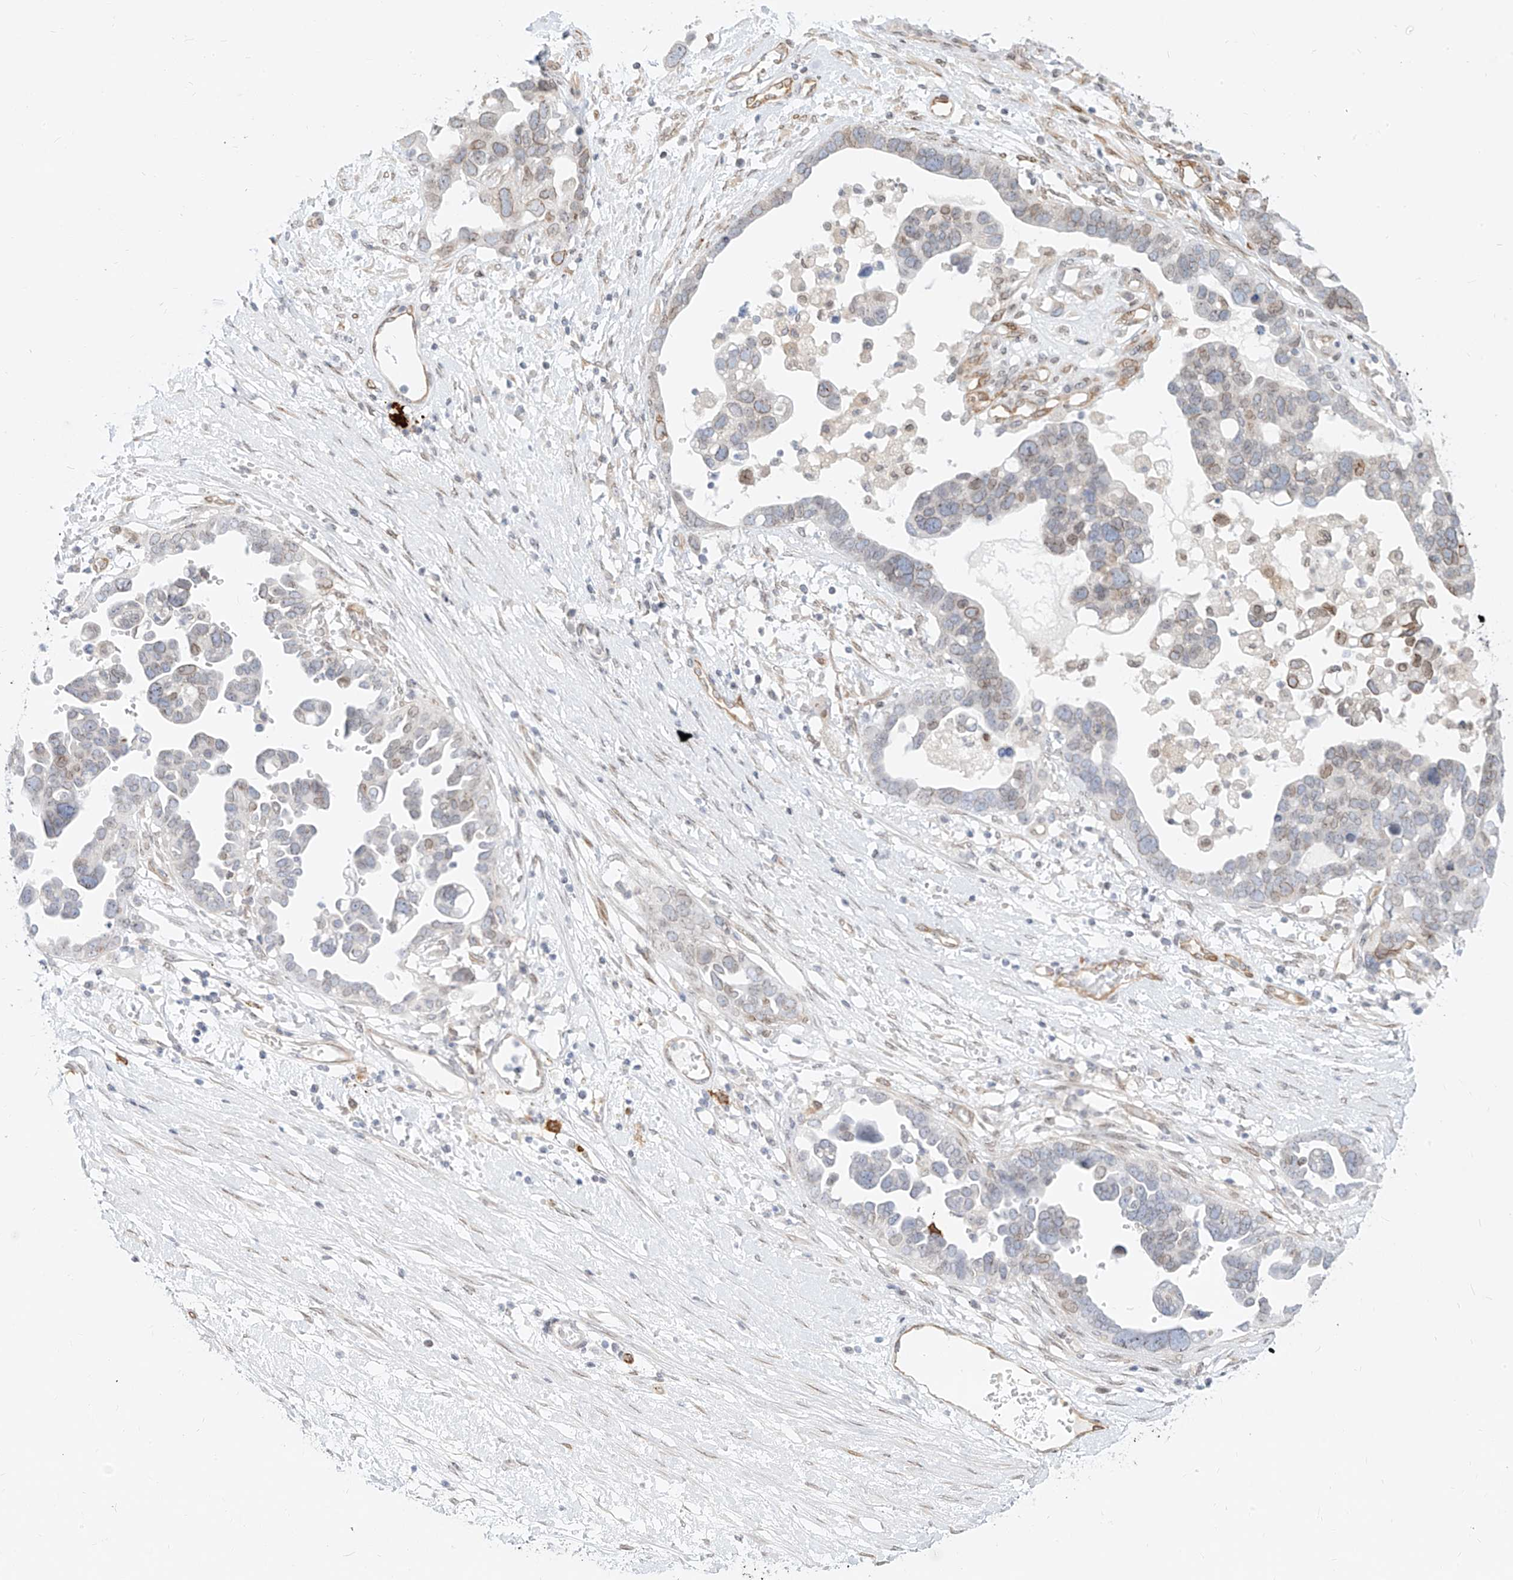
{"staining": {"intensity": "moderate", "quantity": "<25%", "location": "cytoplasmic/membranous"}, "tissue": "ovarian cancer", "cell_type": "Tumor cells", "image_type": "cancer", "snomed": [{"axis": "morphology", "description": "Cystadenocarcinoma, serous, NOS"}, {"axis": "topography", "description": "Ovary"}], "caption": "Moderate cytoplasmic/membranous staining is seen in about <25% of tumor cells in ovarian cancer (serous cystadenocarcinoma). (Stains: DAB (3,3'-diaminobenzidine) in brown, nuclei in blue, Microscopy: brightfield microscopy at high magnification).", "gene": "NHSL1", "patient": {"sex": "female", "age": 54}}